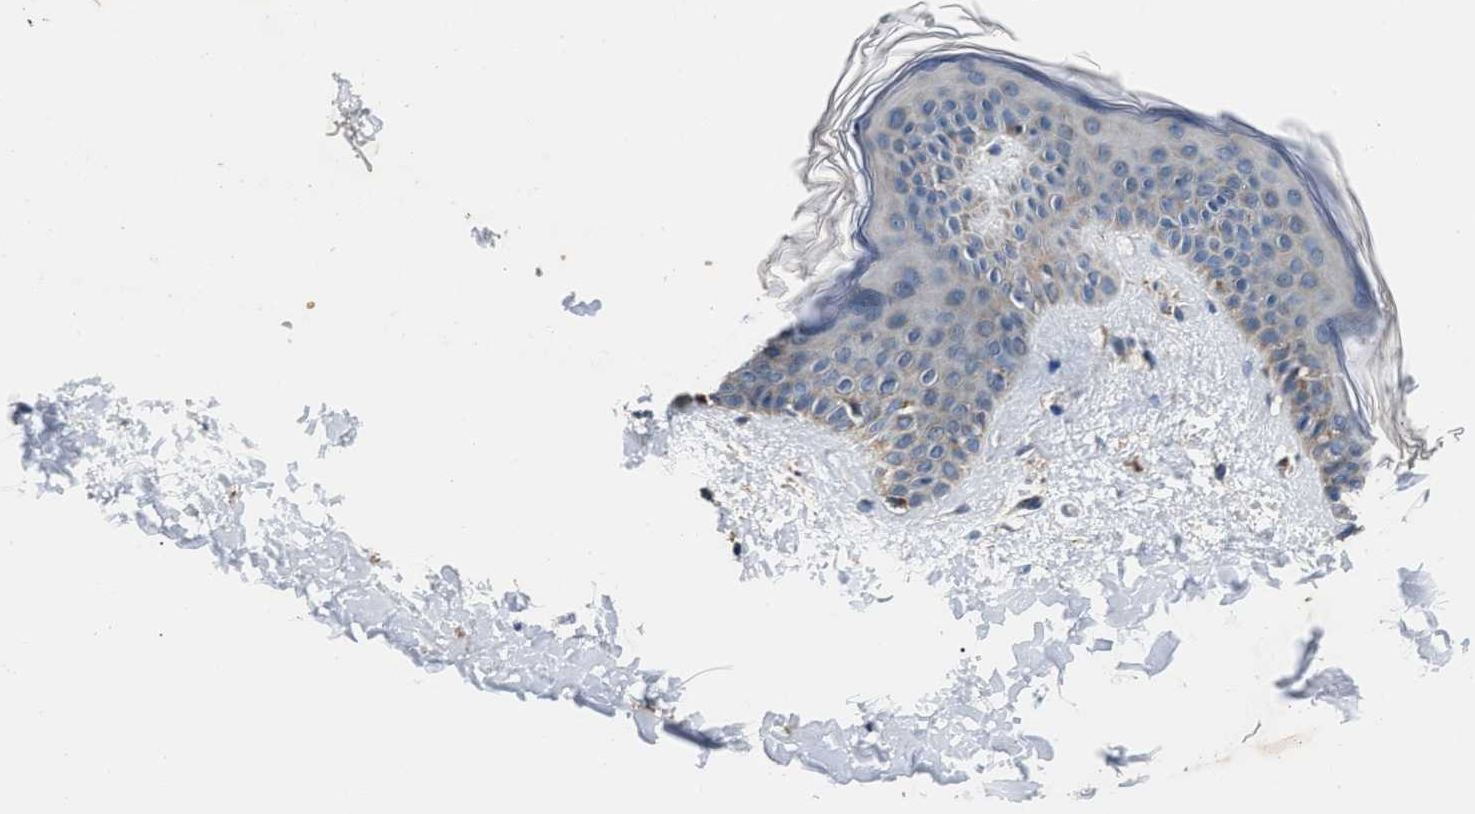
{"staining": {"intensity": "negative", "quantity": "none", "location": "none"}, "tissue": "skin", "cell_type": "Fibroblasts", "image_type": "normal", "snomed": [{"axis": "morphology", "description": "Normal tissue, NOS"}, {"axis": "topography", "description": "Skin"}], "caption": "Immunohistochemistry (IHC) of unremarkable skin reveals no staining in fibroblasts.", "gene": "NSUN5", "patient": {"sex": "female", "age": 17}}